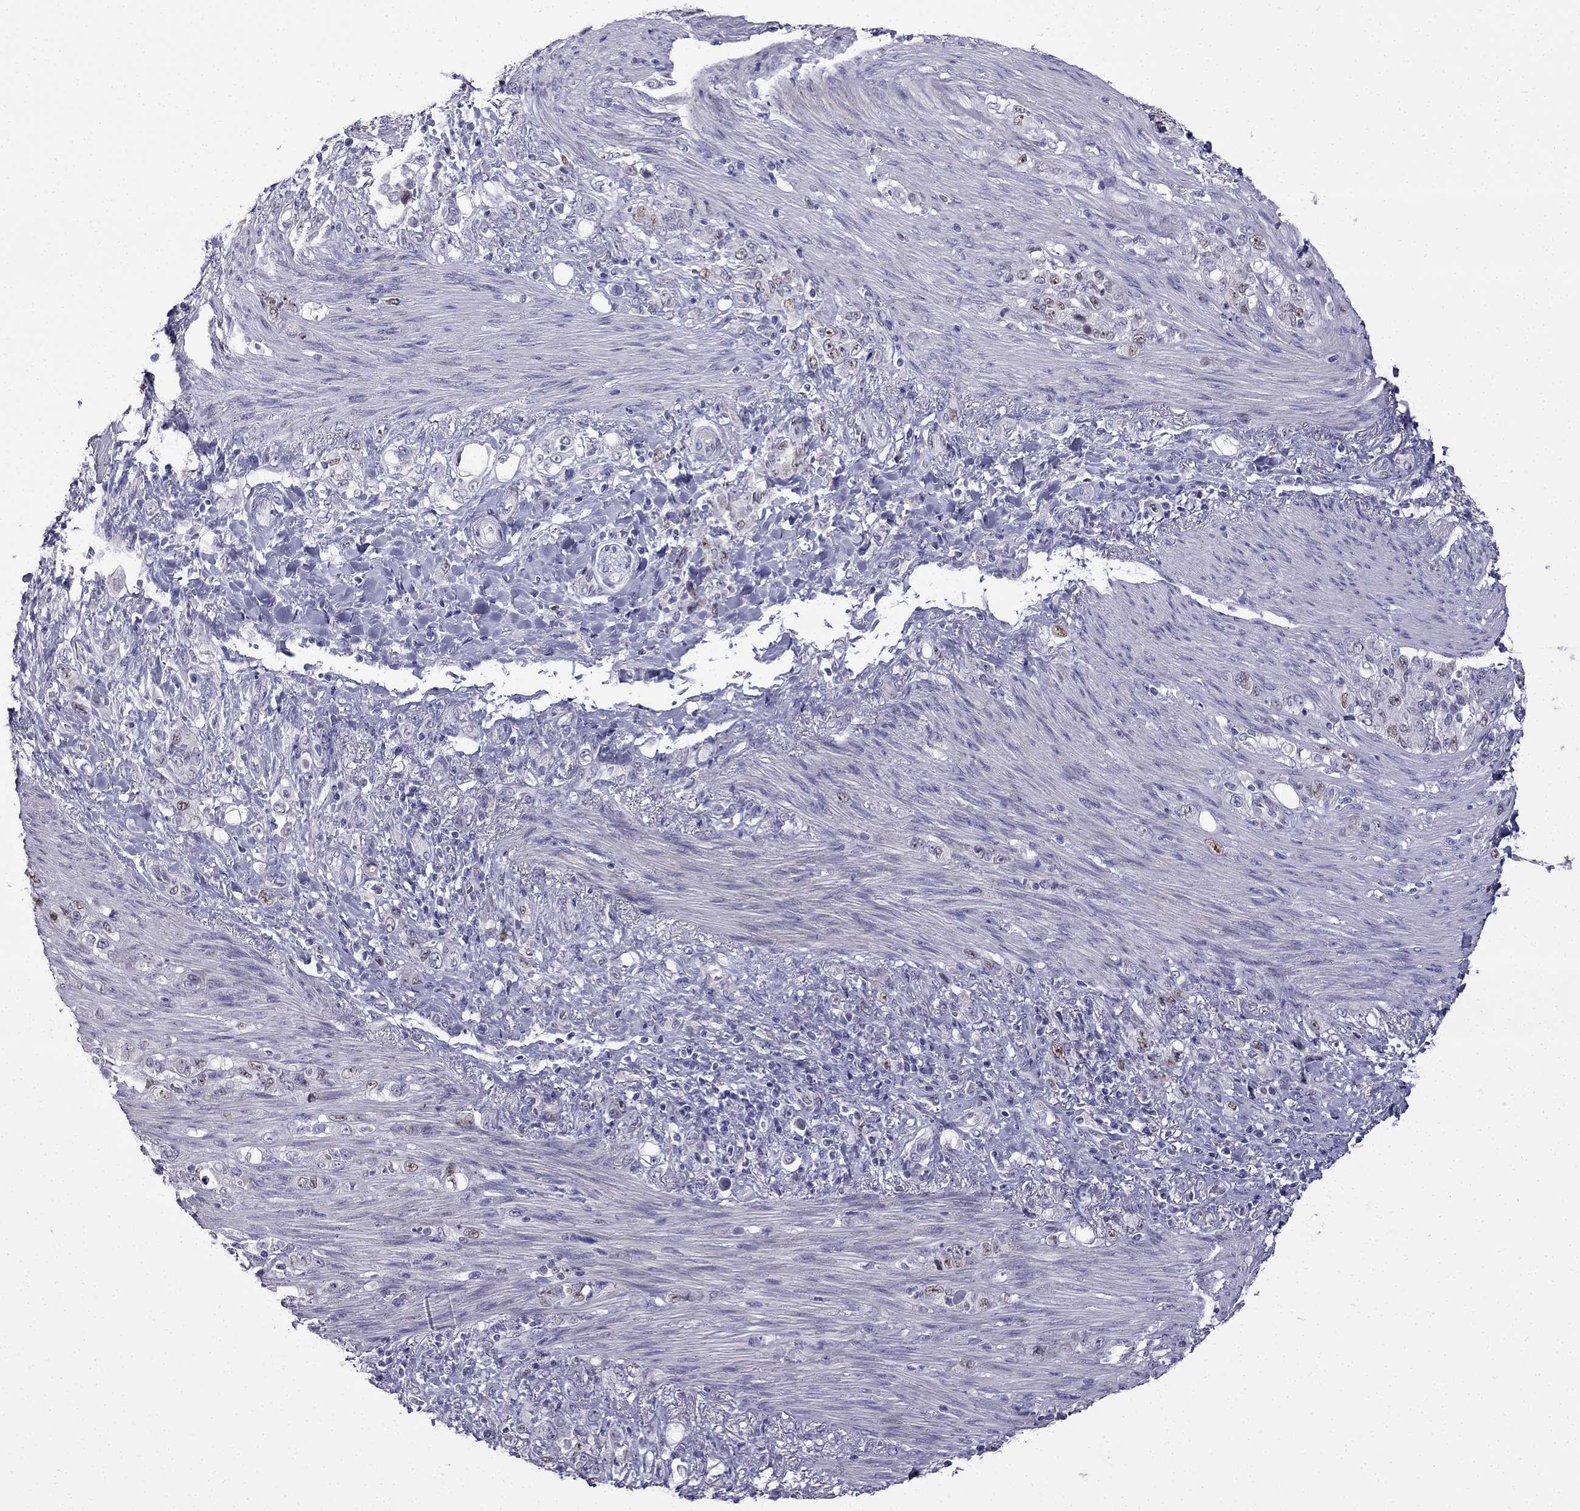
{"staining": {"intensity": "weak", "quantity": "<25%", "location": "nuclear"}, "tissue": "stomach cancer", "cell_type": "Tumor cells", "image_type": "cancer", "snomed": [{"axis": "morphology", "description": "Adenocarcinoma, NOS"}, {"axis": "topography", "description": "Stomach"}], "caption": "Tumor cells are negative for protein expression in human stomach cancer (adenocarcinoma).", "gene": "UHRF1", "patient": {"sex": "female", "age": 79}}